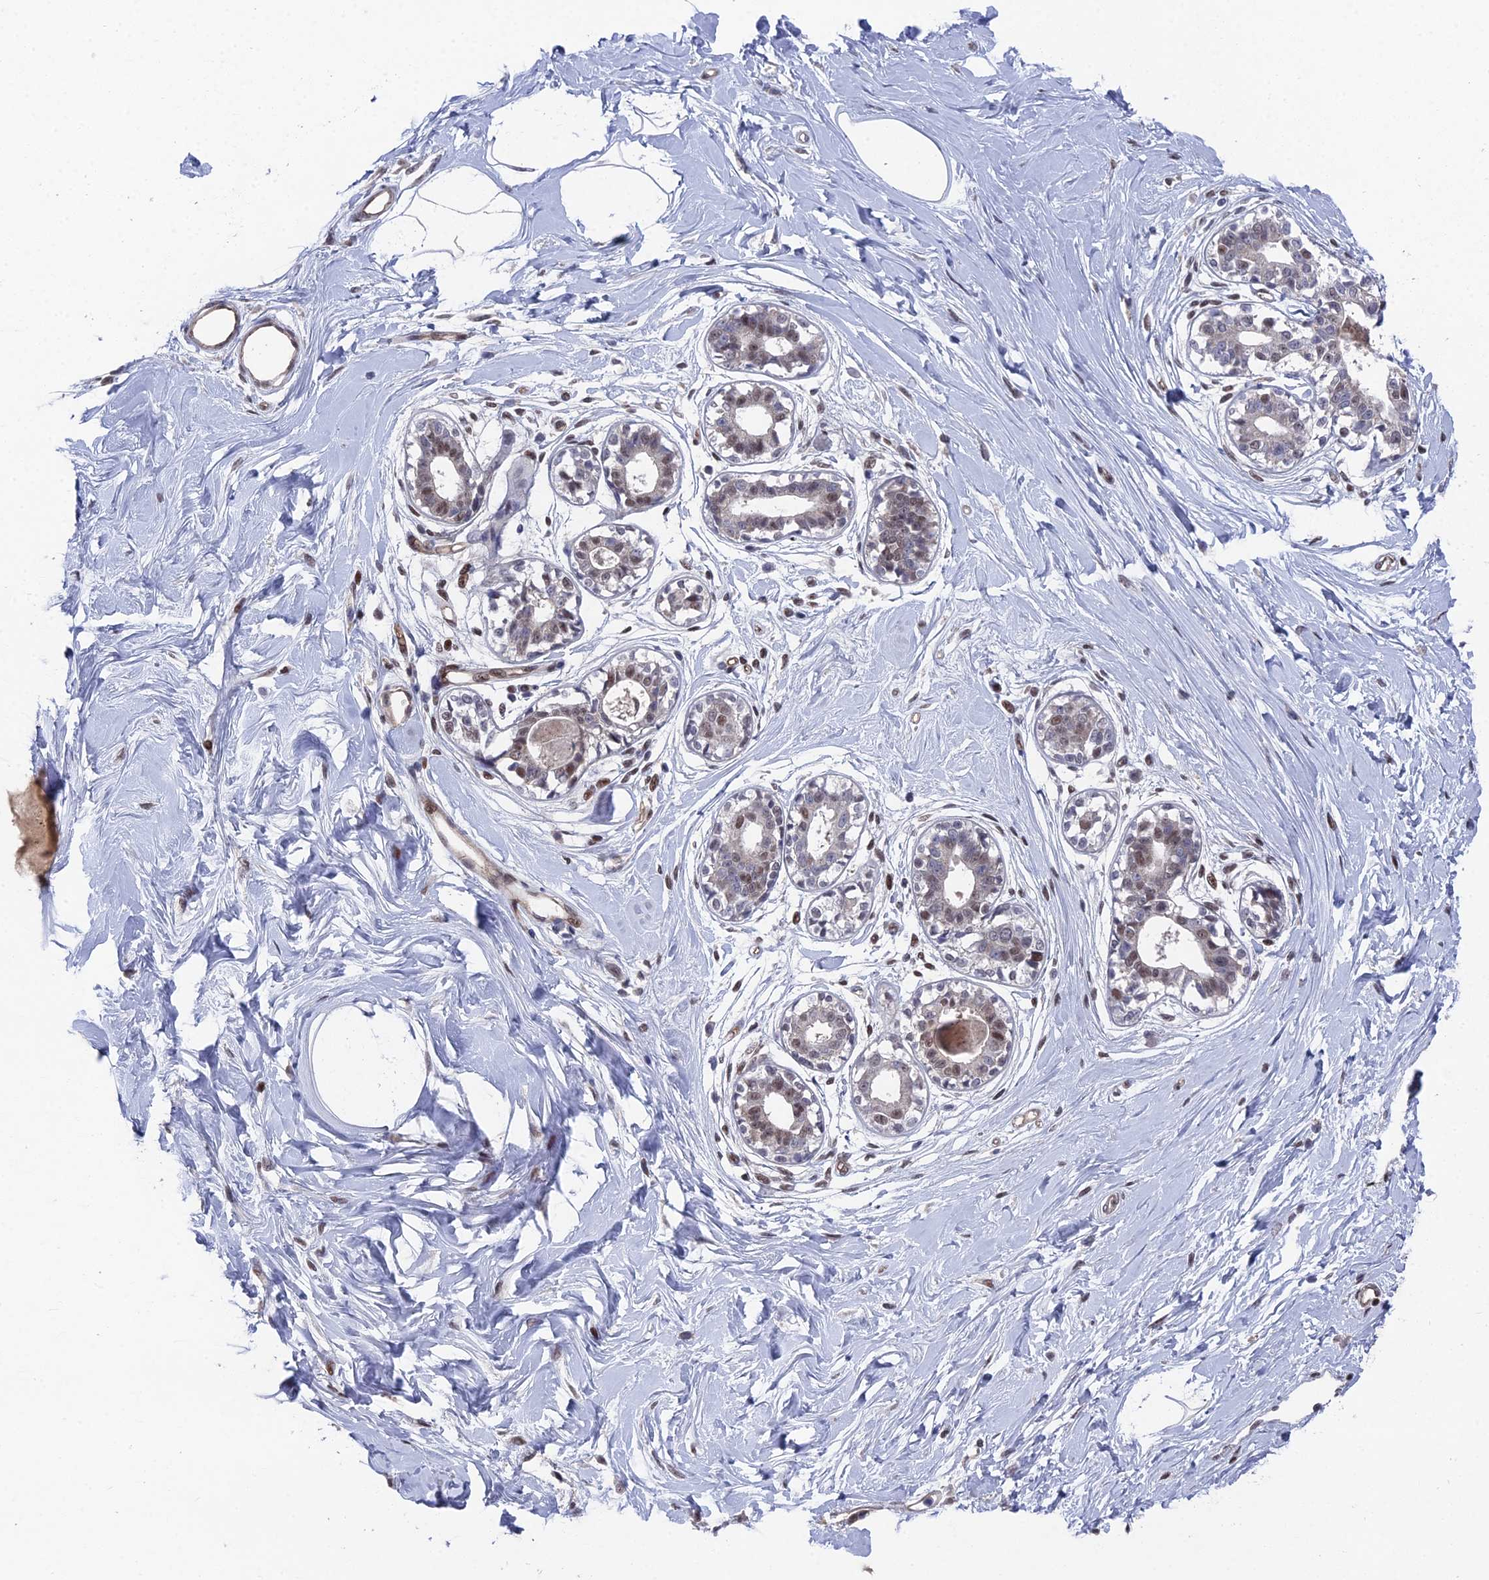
{"staining": {"intensity": "moderate", "quantity": ">75%", "location": "nuclear"}, "tissue": "breast", "cell_type": "Adipocytes", "image_type": "normal", "snomed": [{"axis": "morphology", "description": "Normal tissue, NOS"}, {"axis": "topography", "description": "Breast"}], "caption": "Adipocytes demonstrate moderate nuclear positivity in approximately >75% of cells in benign breast. Using DAB (brown) and hematoxylin (blue) stains, captured at high magnification using brightfield microscopy.", "gene": "UNC5D", "patient": {"sex": "female", "age": 45}}